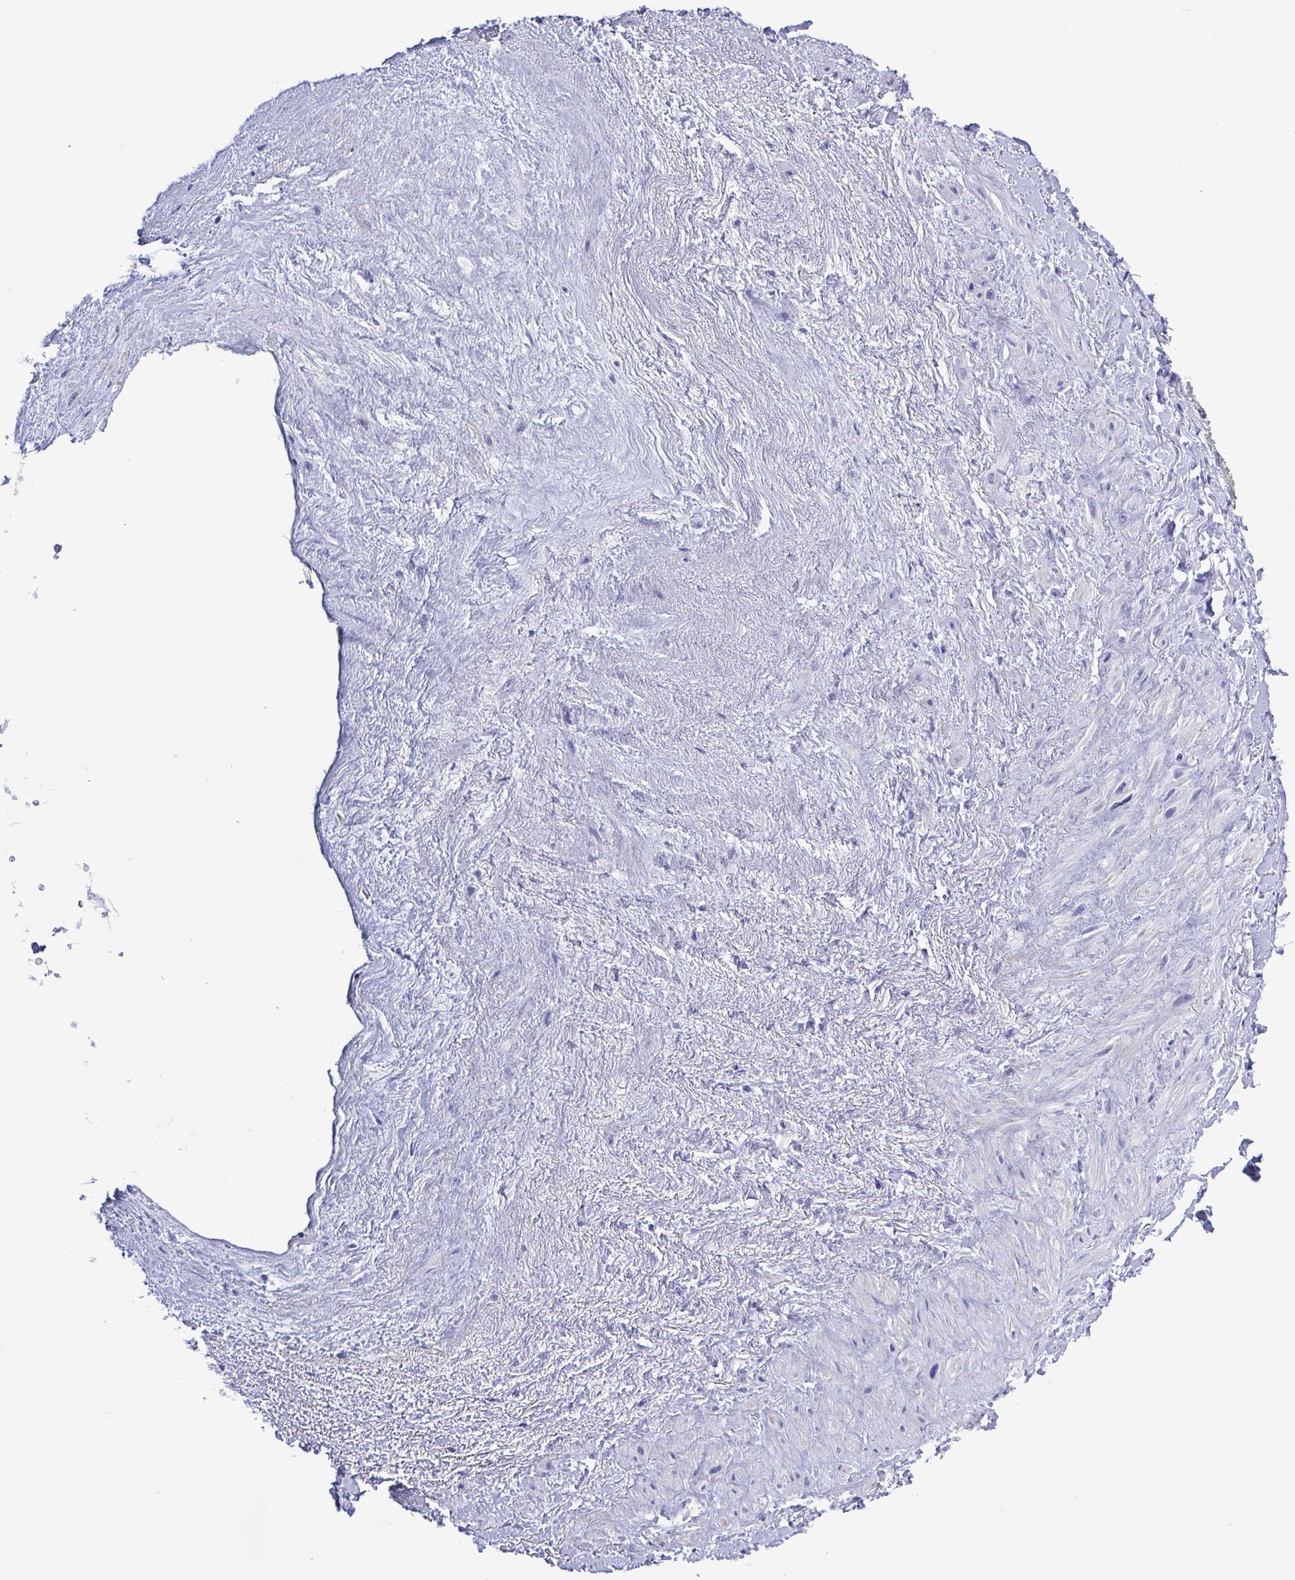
{"staining": {"intensity": "negative", "quantity": "none", "location": "none"}, "tissue": "heart muscle", "cell_type": "Cardiomyocytes", "image_type": "normal", "snomed": [{"axis": "morphology", "description": "Normal tissue, NOS"}, {"axis": "topography", "description": "Heart"}], "caption": "High magnification brightfield microscopy of unremarkable heart muscle stained with DAB (brown) and counterstained with hematoxylin (blue): cardiomyocytes show no significant positivity. (DAB immunohistochemistry with hematoxylin counter stain).", "gene": "TEX12", "patient": {"sex": "male", "age": 62}}